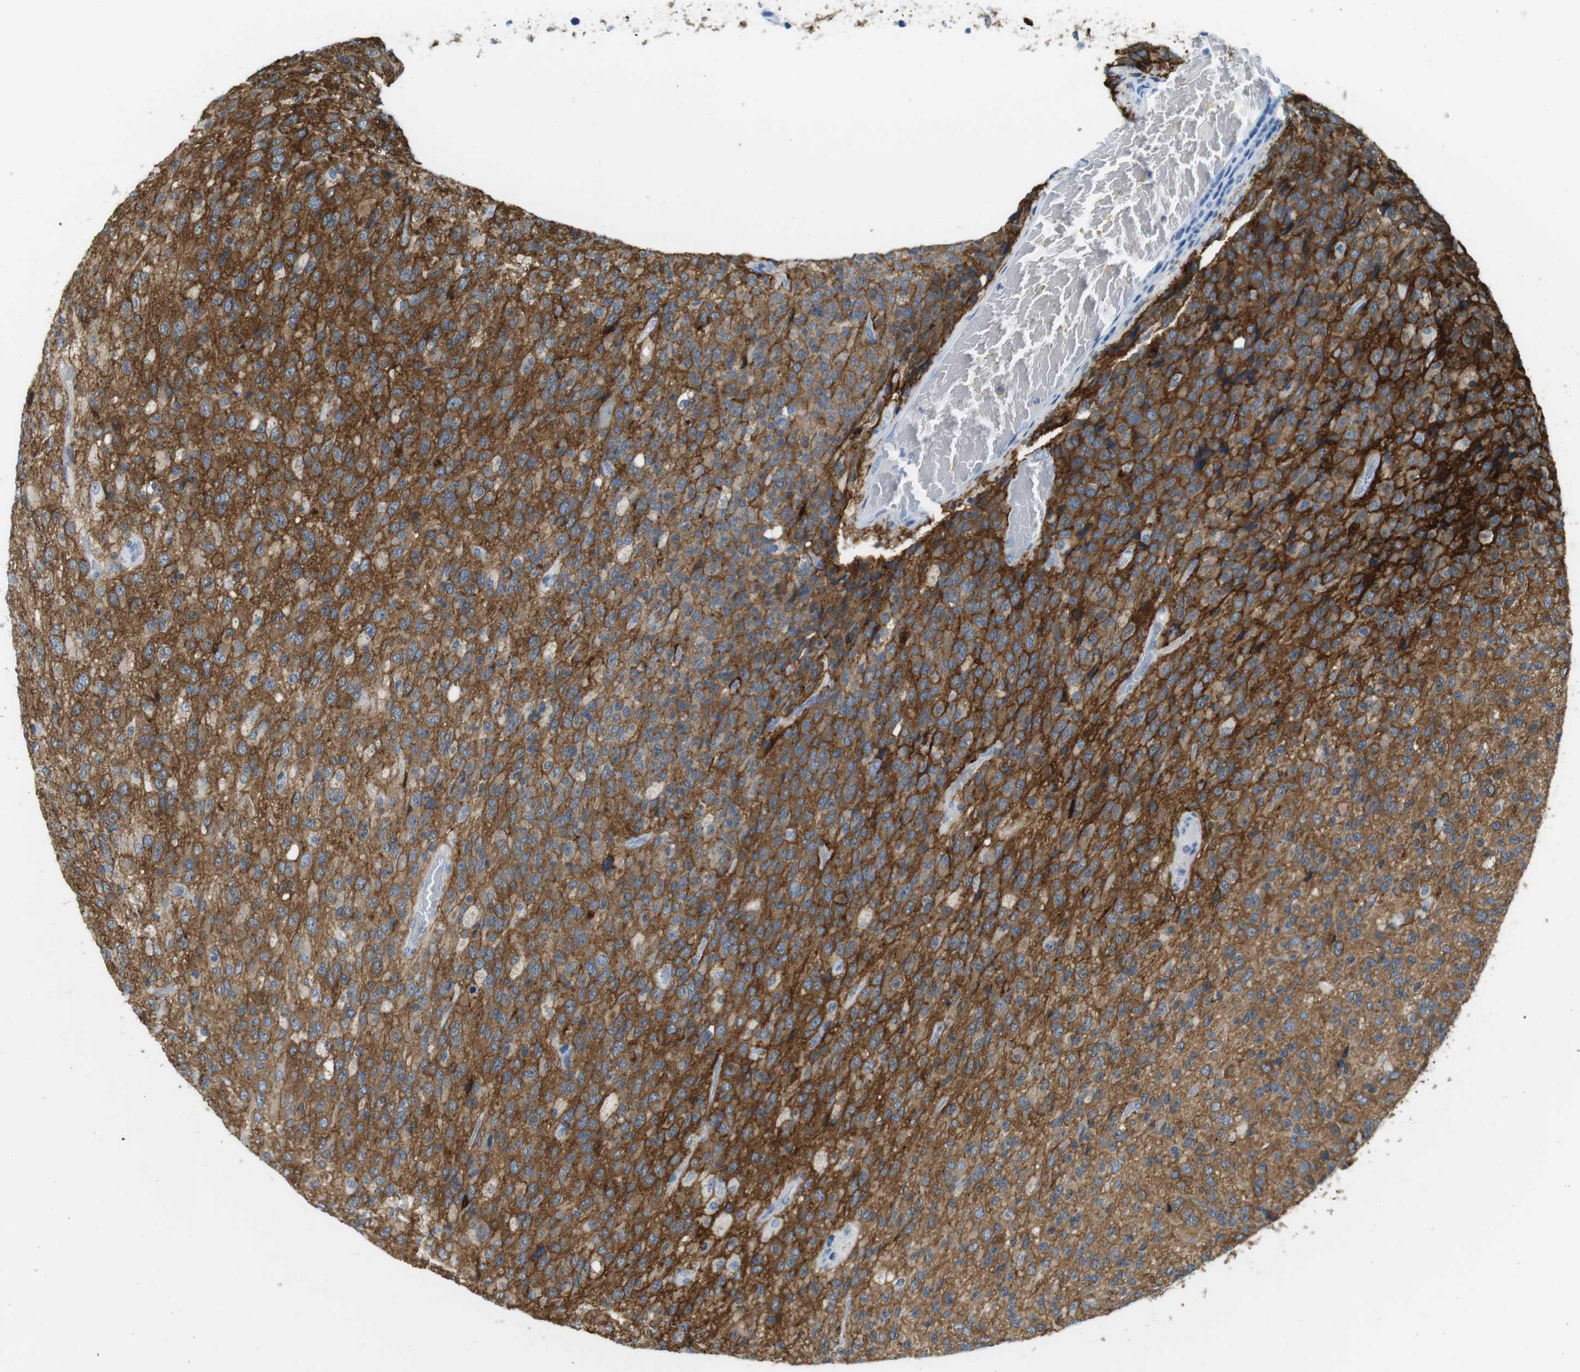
{"staining": {"intensity": "weak", "quantity": ">75%", "location": "cytoplasmic/membranous"}, "tissue": "glioma", "cell_type": "Tumor cells", "image_type": "cancer", "snomed": [{"axis": "morphology", "description": "Glioma, malignant, High grade"}, {"axis": "topography", "description": "pancreas cauda"}], "caption": "Immunohistochemistry staining of glioma, which reveals low levels of weak cytoplasmic/membranous expression in approximately >75% of tumor cells indicating weak cytoplasmic/membranous protein expression. The staining was performed using DAB (3,3'-diaminobenzidine) (brown) for protein detection and nuclei were counterstained in hematoxylin (blue).", "gene": "GAP43", "patient": {"sex": "male", "age": 60}}